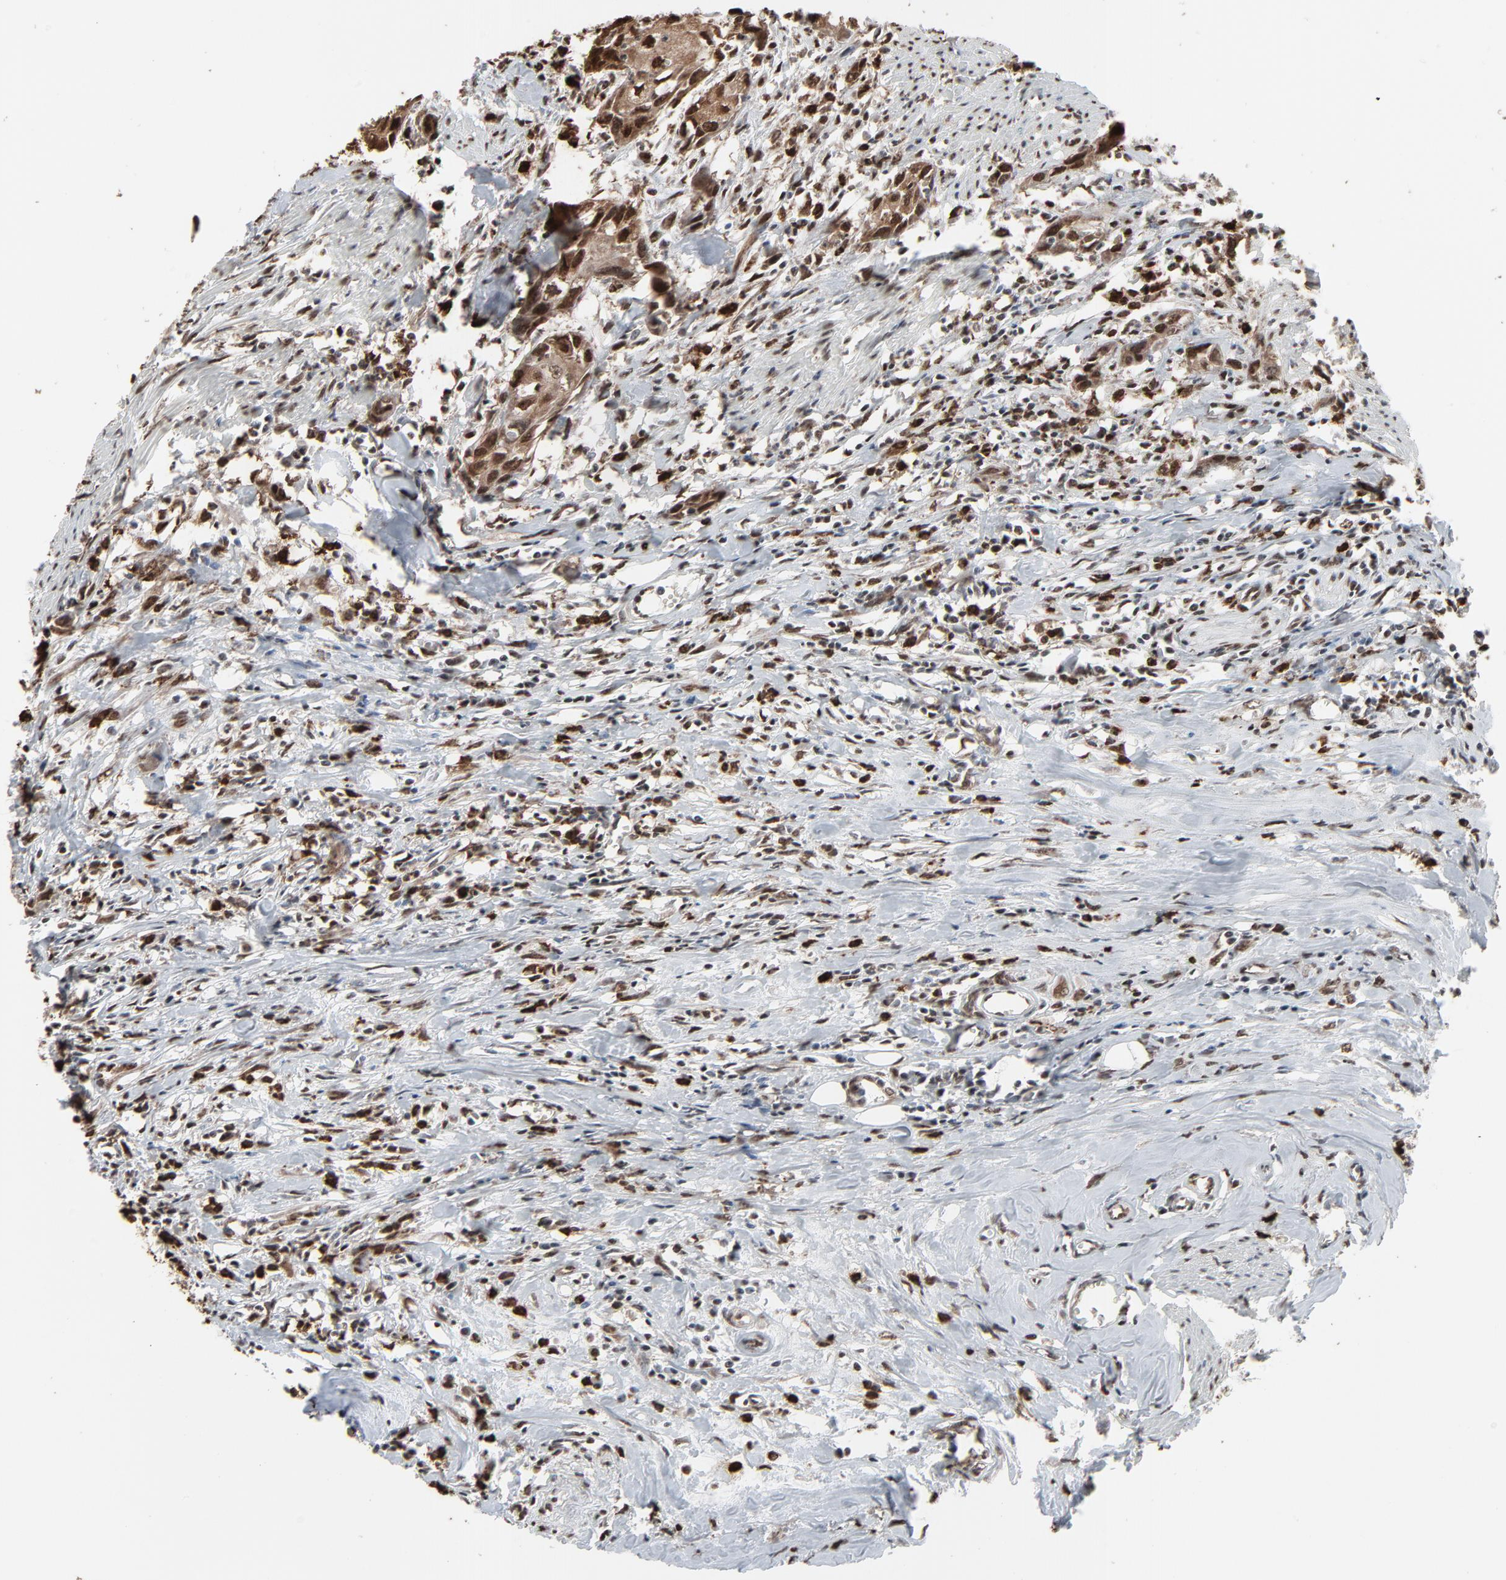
{"staining": {"intensity": "strong", "quantity": ">75%", "location": "cytoplasmic/membranous,nuclear"}, "tissue": "urothelial cancer", "cell_type": "Tumor cells", "image_type": "cancer", "snomed": [{"axis": "morphology", "description": "Urothelial carcinoma, High grade"}, {"axis": "topography", "description": "Urinary bladder"}], "caption": "Tumor cells reveal strong cytoplasmic/membranous and nuclear expression in about >75% of cells in urothelial cancer. The protein of interest is shown in brown color, while the nuclei are stained blue.", "gene": "MEIS2", "patient": {"sex": "male", "age": 54}}